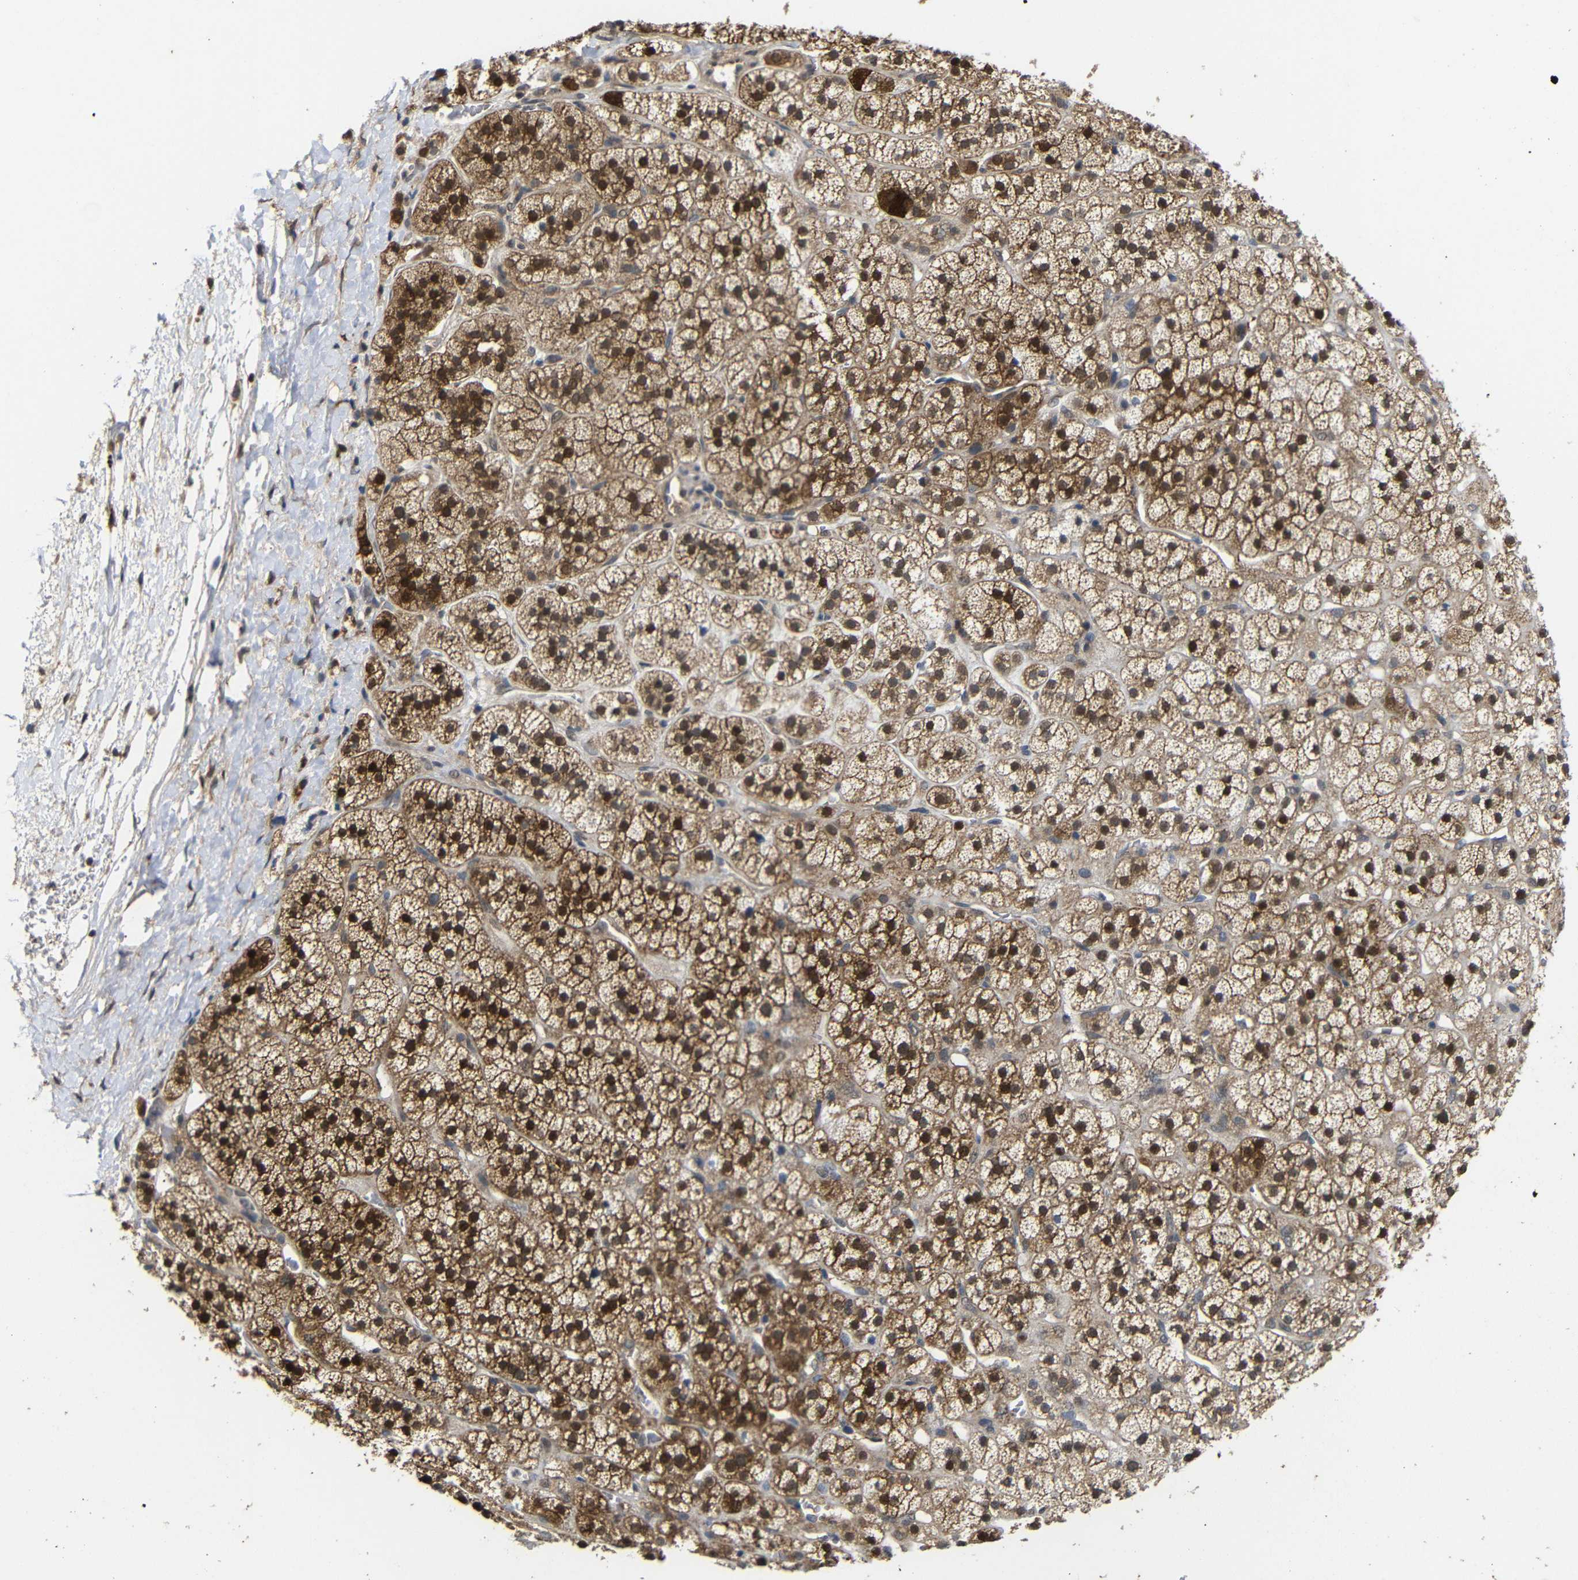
{"staining": {"intensity": "strong", "quantity": ">75%", "location": "cytoplasmic/membranous,nuclear"}, "tissue": "adrenal gland", "cell_type": "Glandular cells", "image_type": "normal", "snomed": [{"axis": "morphology", "description": "Normal tissue, NOS"}, {"axis": "topography", "description": "Adrenal gland"}], "caption": "Glandular cells reveal strong cytoplasmic/membranous,nuclear staining in about >75% of cells in normal adrenal gland.", "gene": "ATG12", "patient": {"sex": "male", "age": 56}}